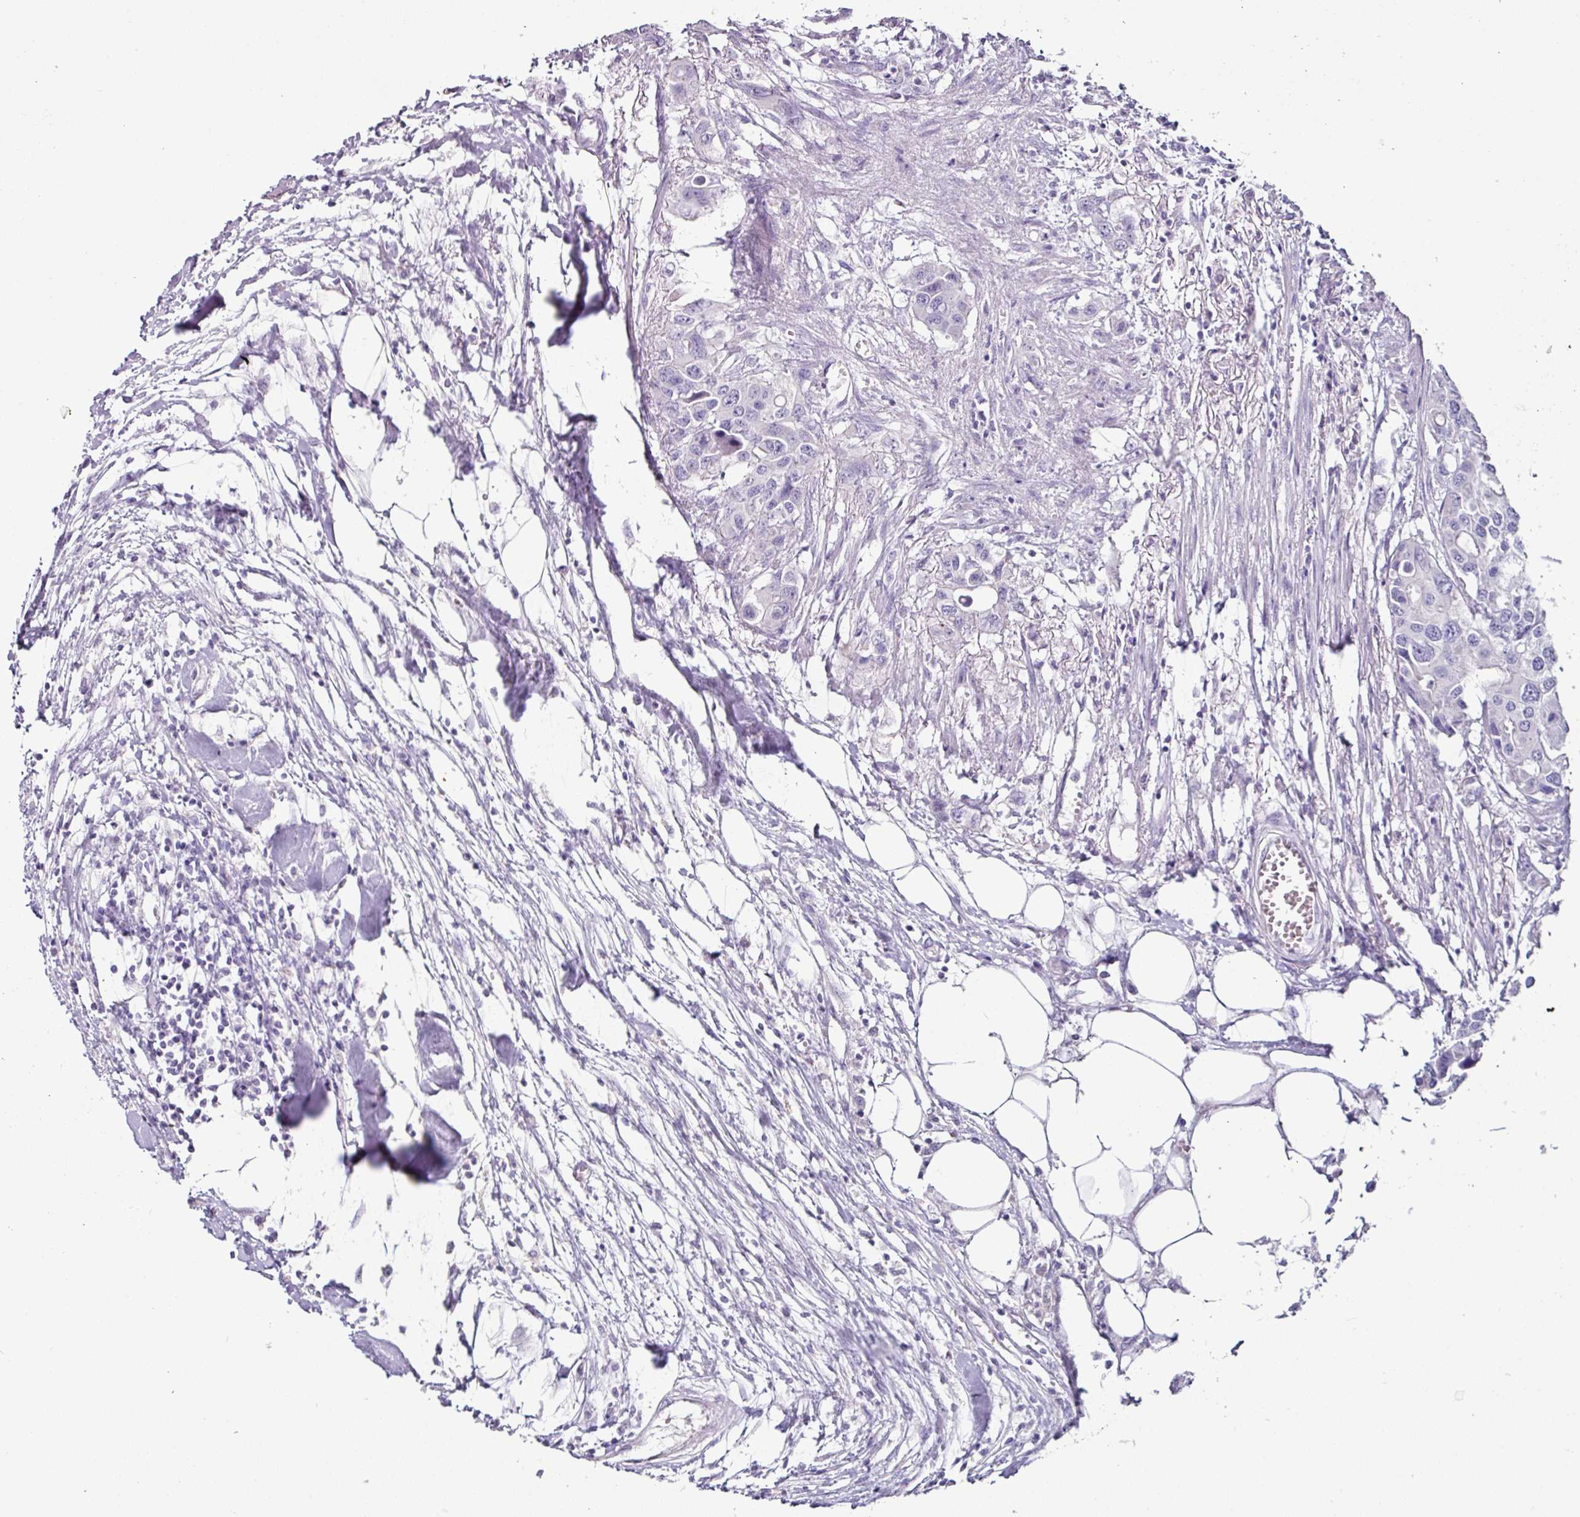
{"staining": {"intensity": "negative", "quantity": "none", "location": "none"}, "tissue": "colorectal cancer", "cell_type": "Tumor cells", "image_type": "cancer", "snomed": [{"axis": "morphology", "description": "Adenocarcinoma, NOS"}, {"axis": "topography", "description": "Colon"}], "caption": "IHC of human colorectal cancer reveals no expression in tumor cells. (Stains: DAB IHC with hematoxylin counter stain, Microscopy: brightfield microscopy at high magnification).", "gene": "GLP2R", "patient": {"sex": "male", "age": 77}}